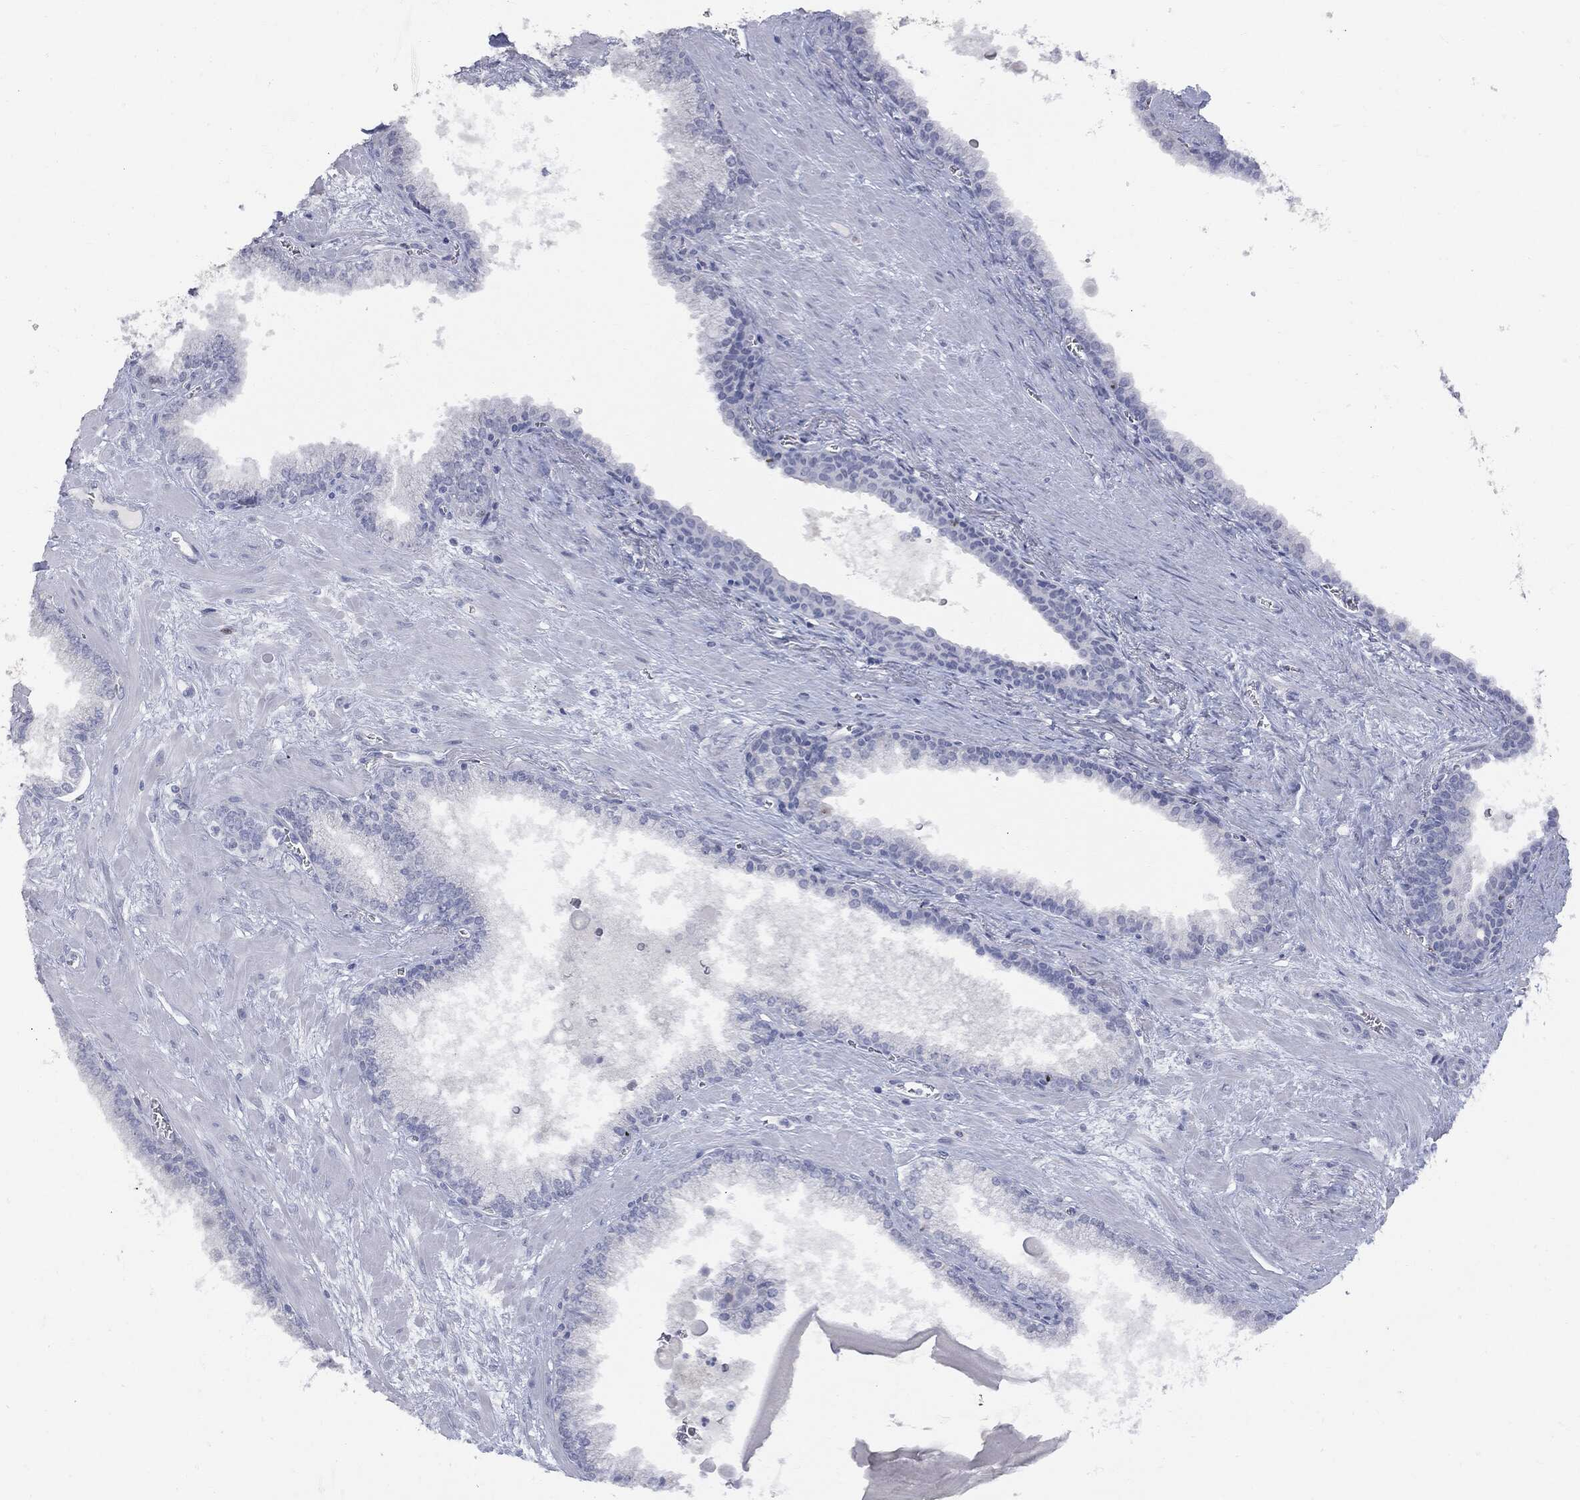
{"staining": {"intensity": "negative", "quantity": "none", "location": "none"}, "tissue": "prostate cancer", "cell_type": "Tumor cells", "image_type": "cancer", "snomed": [{"axis": "morphology", "description": "Adenocarcinoma, NOS"}, {"axis": "topography", "description": "Prostate"}], "caption": "This is a histopathology image of immunohistochemistry (IHC) staining of prostate adenocarcinoma, which shows no positivity in tumor cells.", "gene": "UBE2C", "patient": {"sex": "male", "age": 56}}